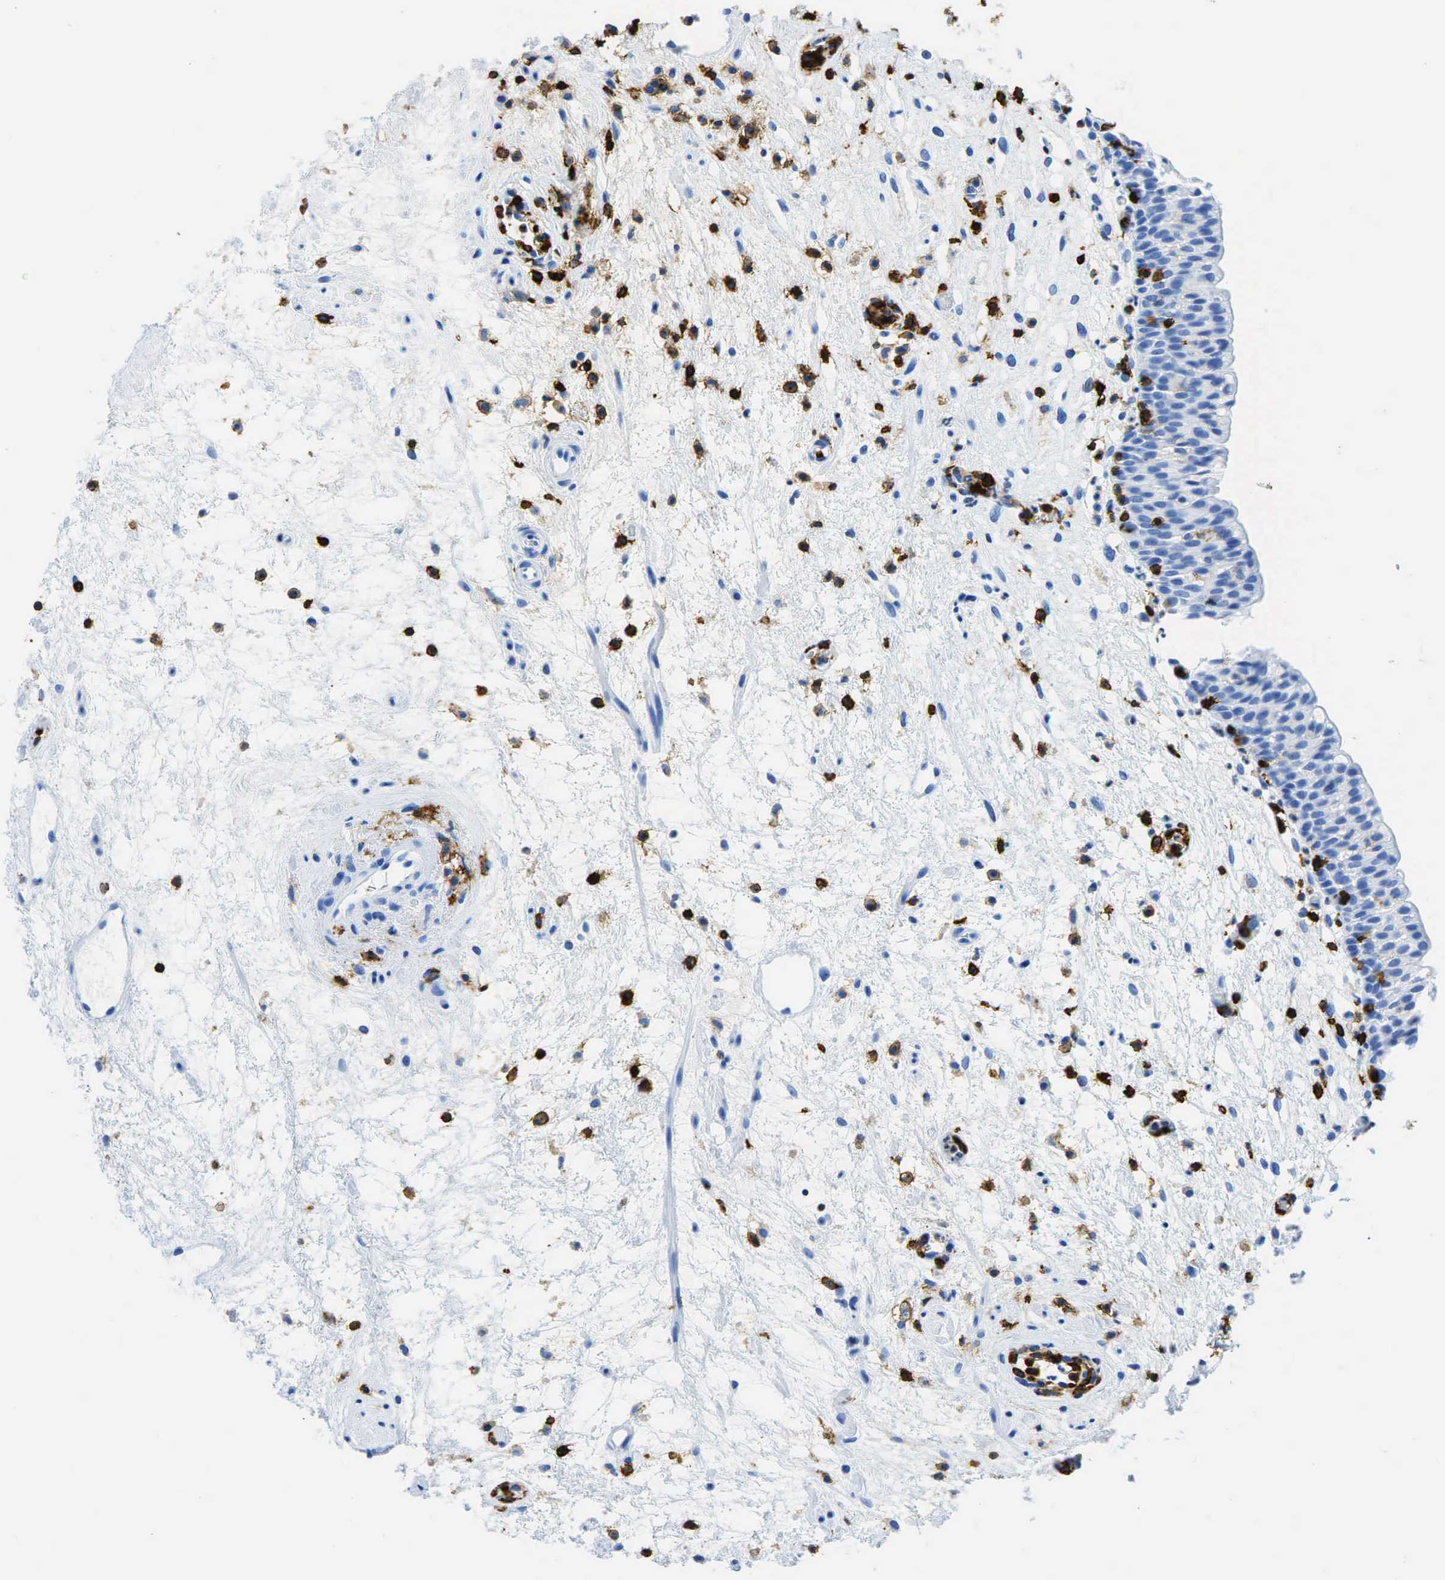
{"staining": {"intensity": "negative", "quantity": "none", "location": "none"}, "tissue": "urinary bladder", "cell_type": "Urothelial cells", "image_type": "normal", "snomed": [{"axis": "morphology", "description": "Normal tissue, NOS"}, {"axis": "topography", "description": "Urinary bladder"}], "caption": "DAB (3,3'-diaminobenzidine) immunohistochemical staining of normal human urinary bladder displays no significant staining in urothelial cells. The staining is performed using DAB (3,3'-diaminobenzidine) brown chromogen with nuclei counter-stained in using hematoxylin.", "gene": "PTPRC", "patient": {"sex": "male", "age": 48}}